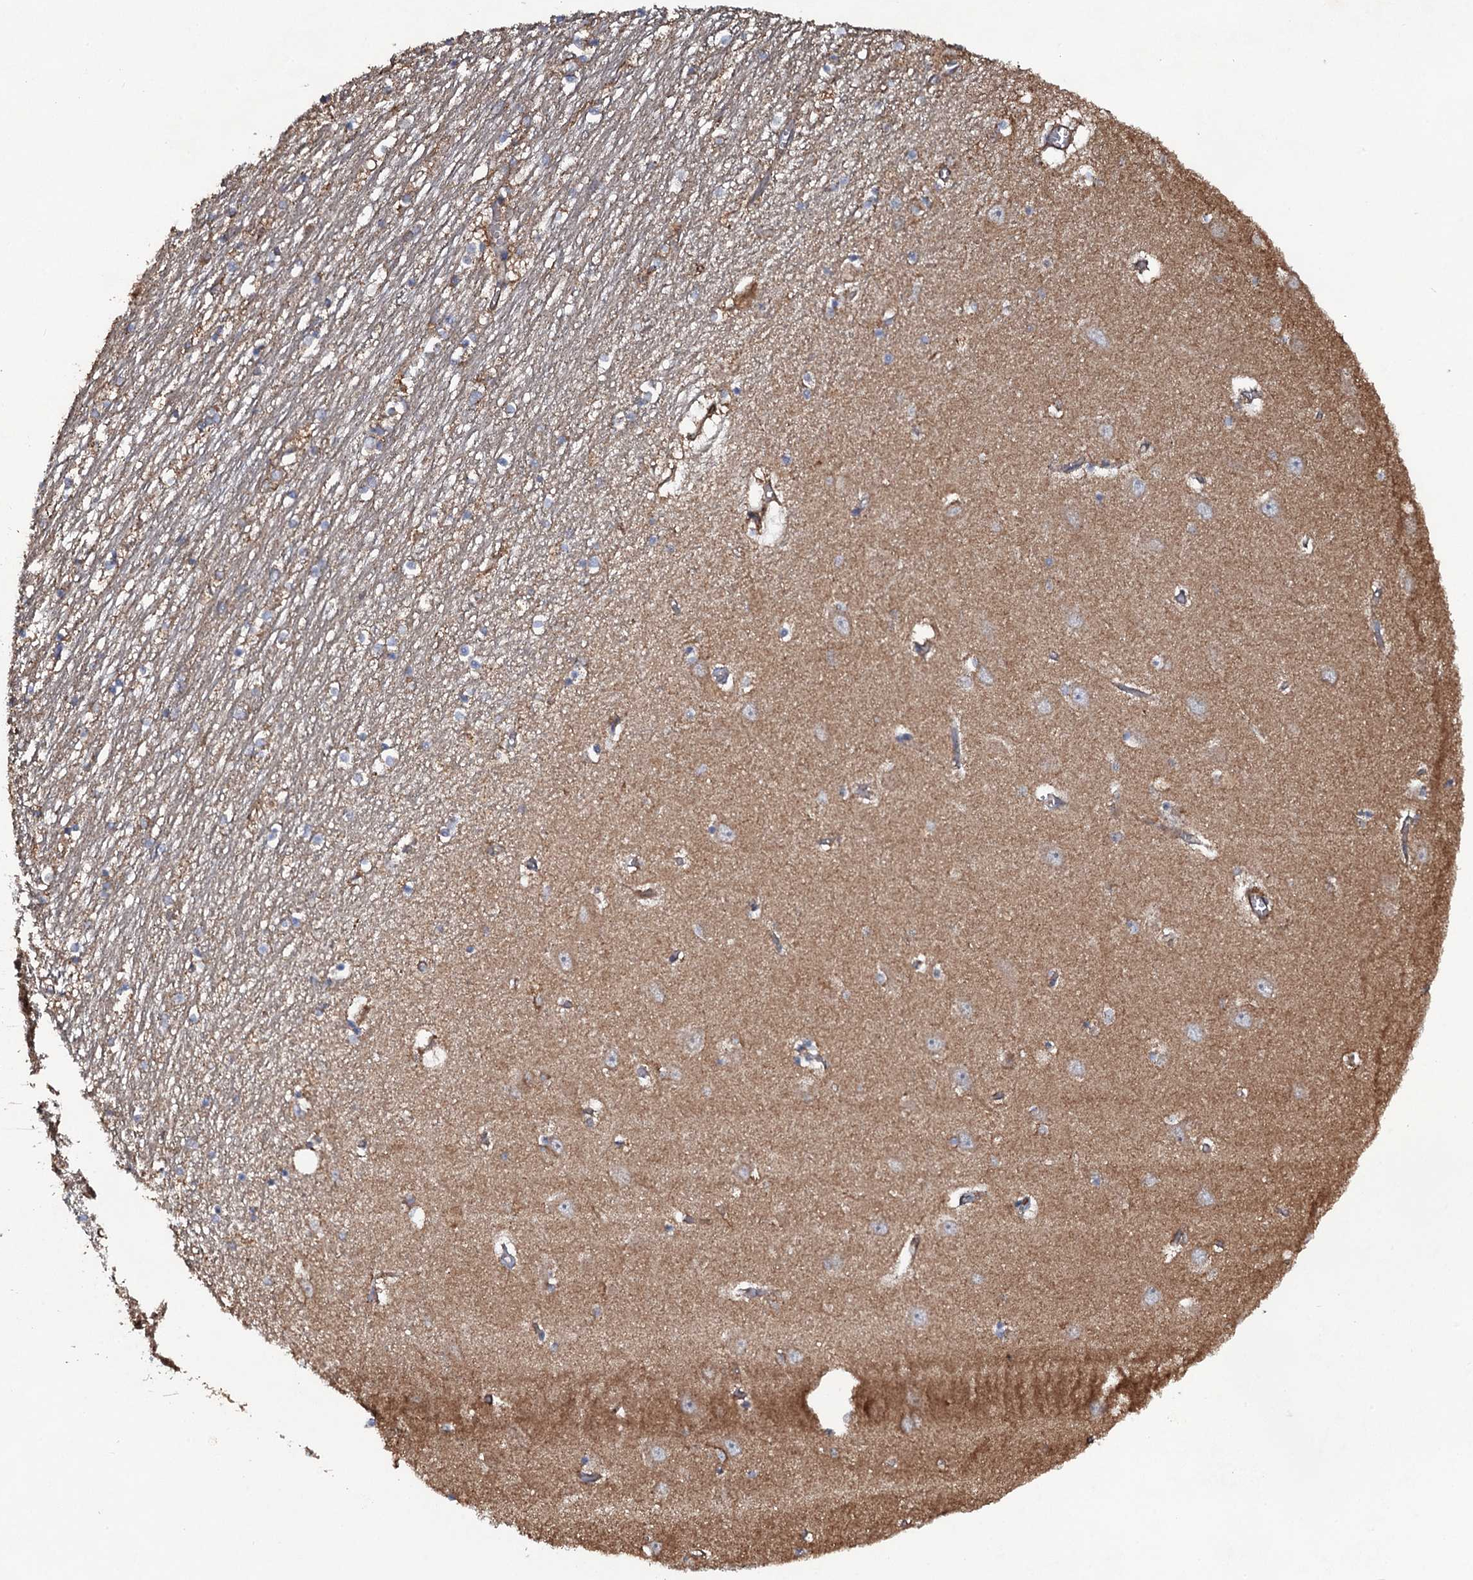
{"staining": {"intensity": "moderate", "quantity": "<25%", "location": "cytoplasmic/membranous"}, "tissue": "hippocampus", "cell_type": "Glial cells", "image_type": "normal", "snomed": [{"axis": "morphology", "description": "Normal tissue, NOS"}, {"axis": "topography", "description": "Hippocampus"}], "caption": "About <25% of glial cells in normal human hippocampus display moderate cytoplasmic/membranous protein staining as visualized by brown immunohistochemical staining.", "gene": "VWA8", "patient": {"sex": "male", "age": 70}}